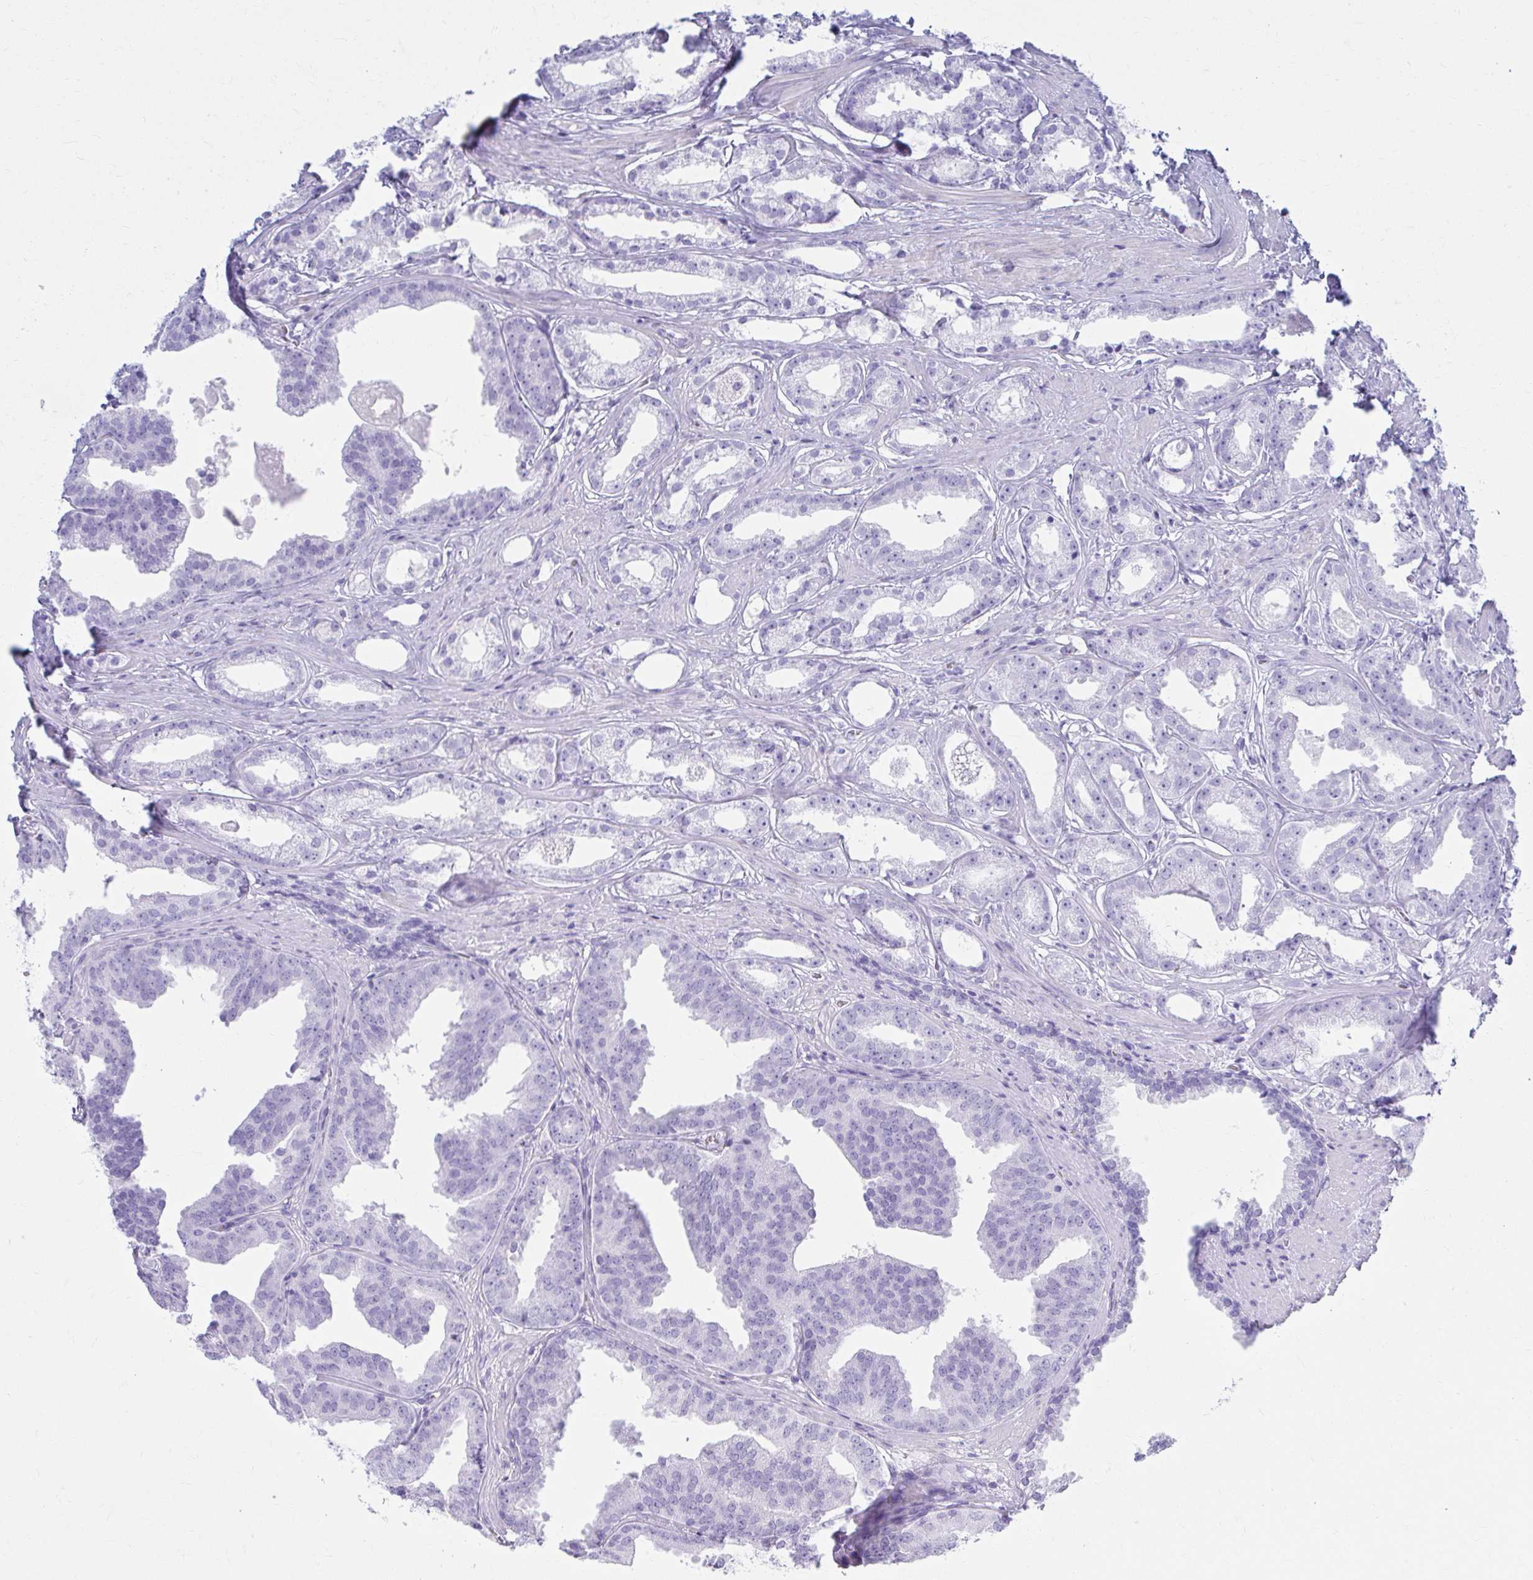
{"staining": {"intensity": "negative", "quantity": "none", "location": "none"}, "tissue": "prostate cancer", "cell_type": "Tumor cells", "image_type": "cancer", "snomed": [{"axis": "morphology", "description": "Adenocarcinoma, Low grade"}, {"axis": "topography", "description": "Prostate"}], "caption": "DAB immunohistochemical staining of human prostate cancer reveals no significant expression in tumor cells.", "gene": "ATP4B", "patient": {"sex": "male", "age": 65}}